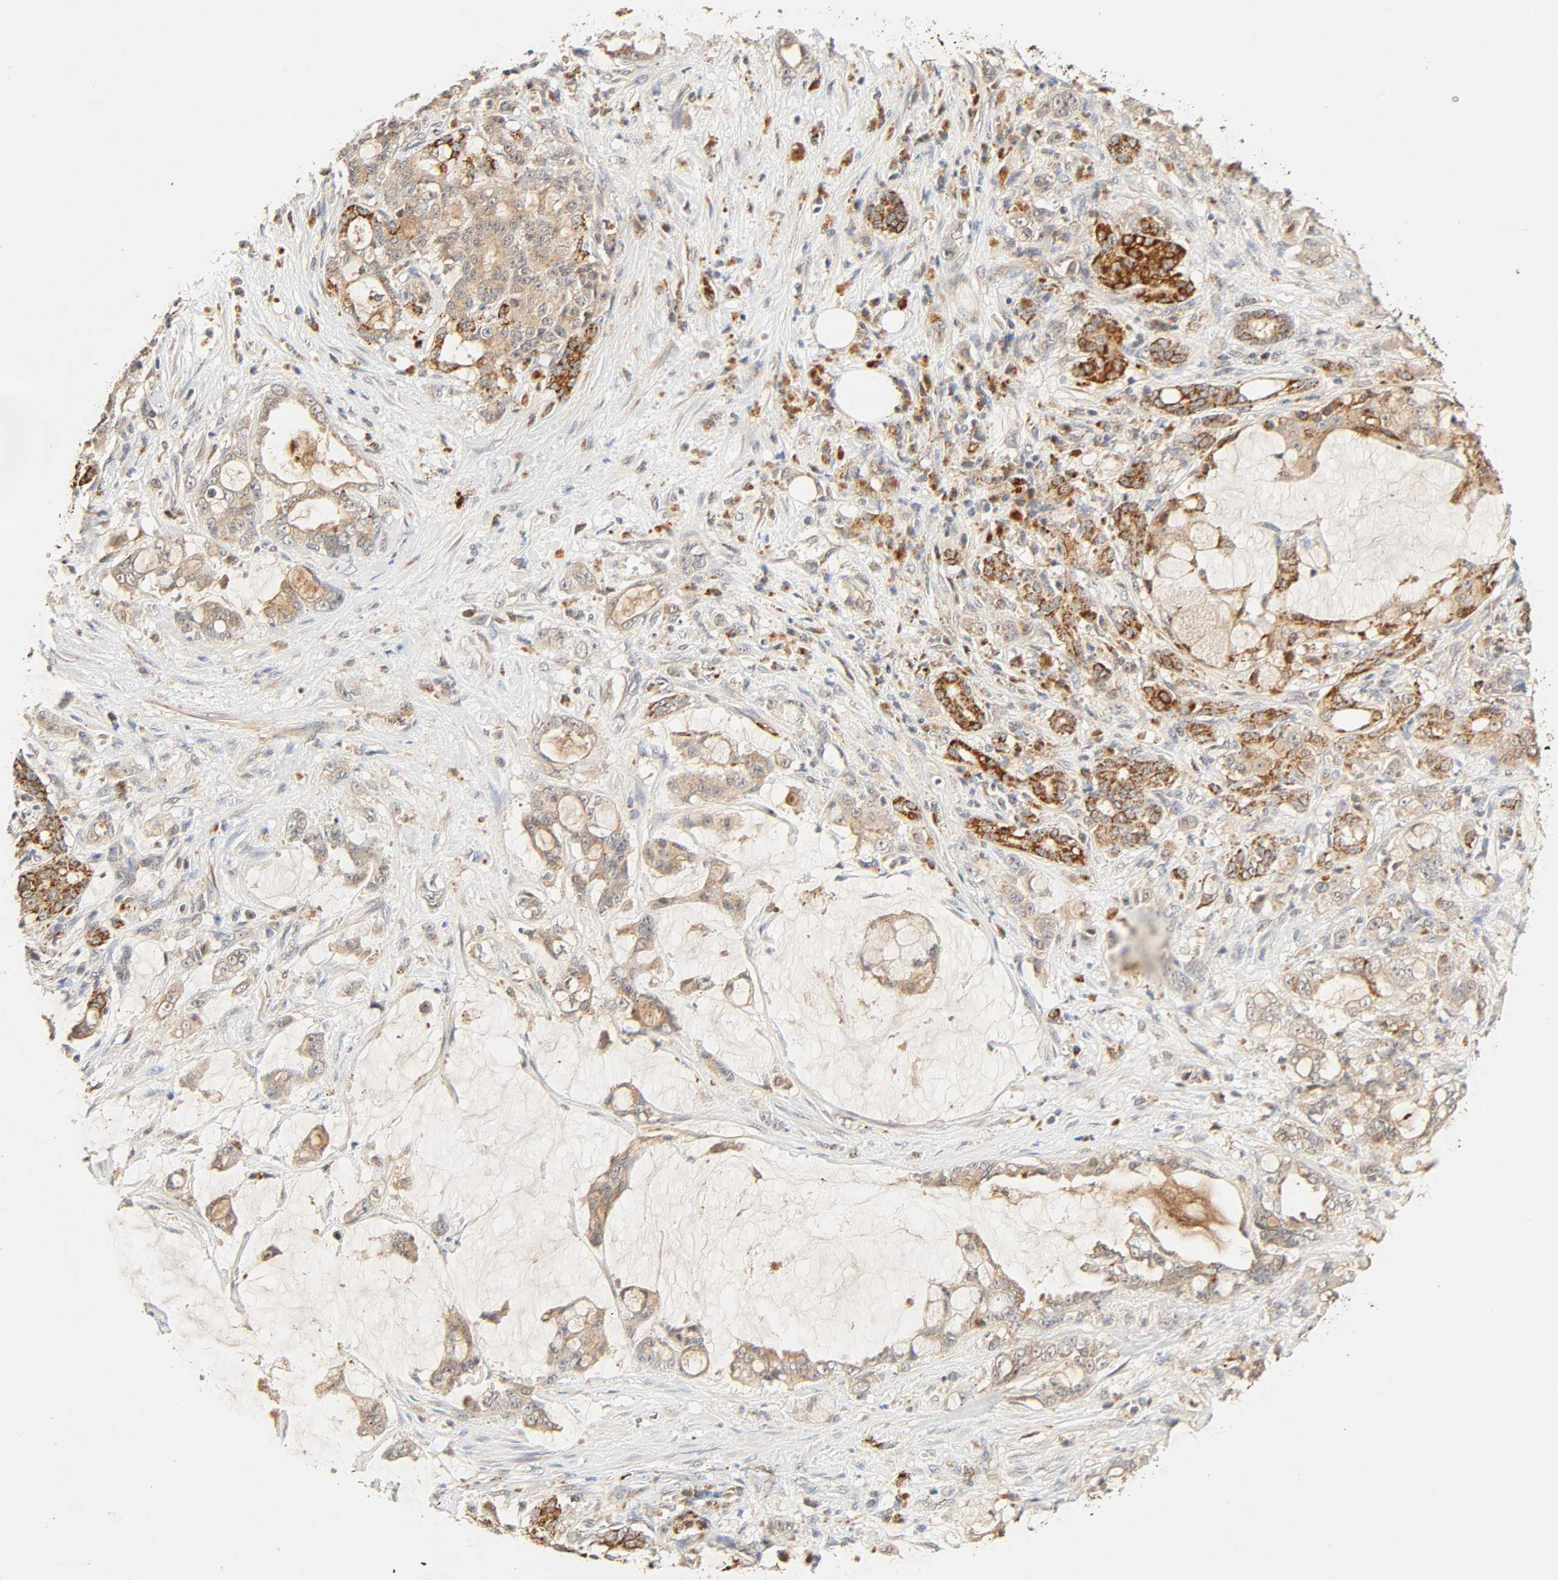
{"staining": {"intensity": "moderate", "quantity": ">75%", "location": "cytoplasmic/membranous"}, "tissue": "pancreatic cancer", "cell_type": "Tumor cells", "image_type": "cancer", "snomed": [{"axis": "morphology", "description": "Adenocarcinoma, NOS"}, {"axis": "topography", "description": "Pancreas"}], "caption": "Brown immunohistochemical staining in pancreatic adenocarcinoma exhibits moderate cytoplasmic/membranous positivity in approximately >75% of tumor cells.", "gene": "MAPK6", "patient": {"sex": "female", "age": 73}}